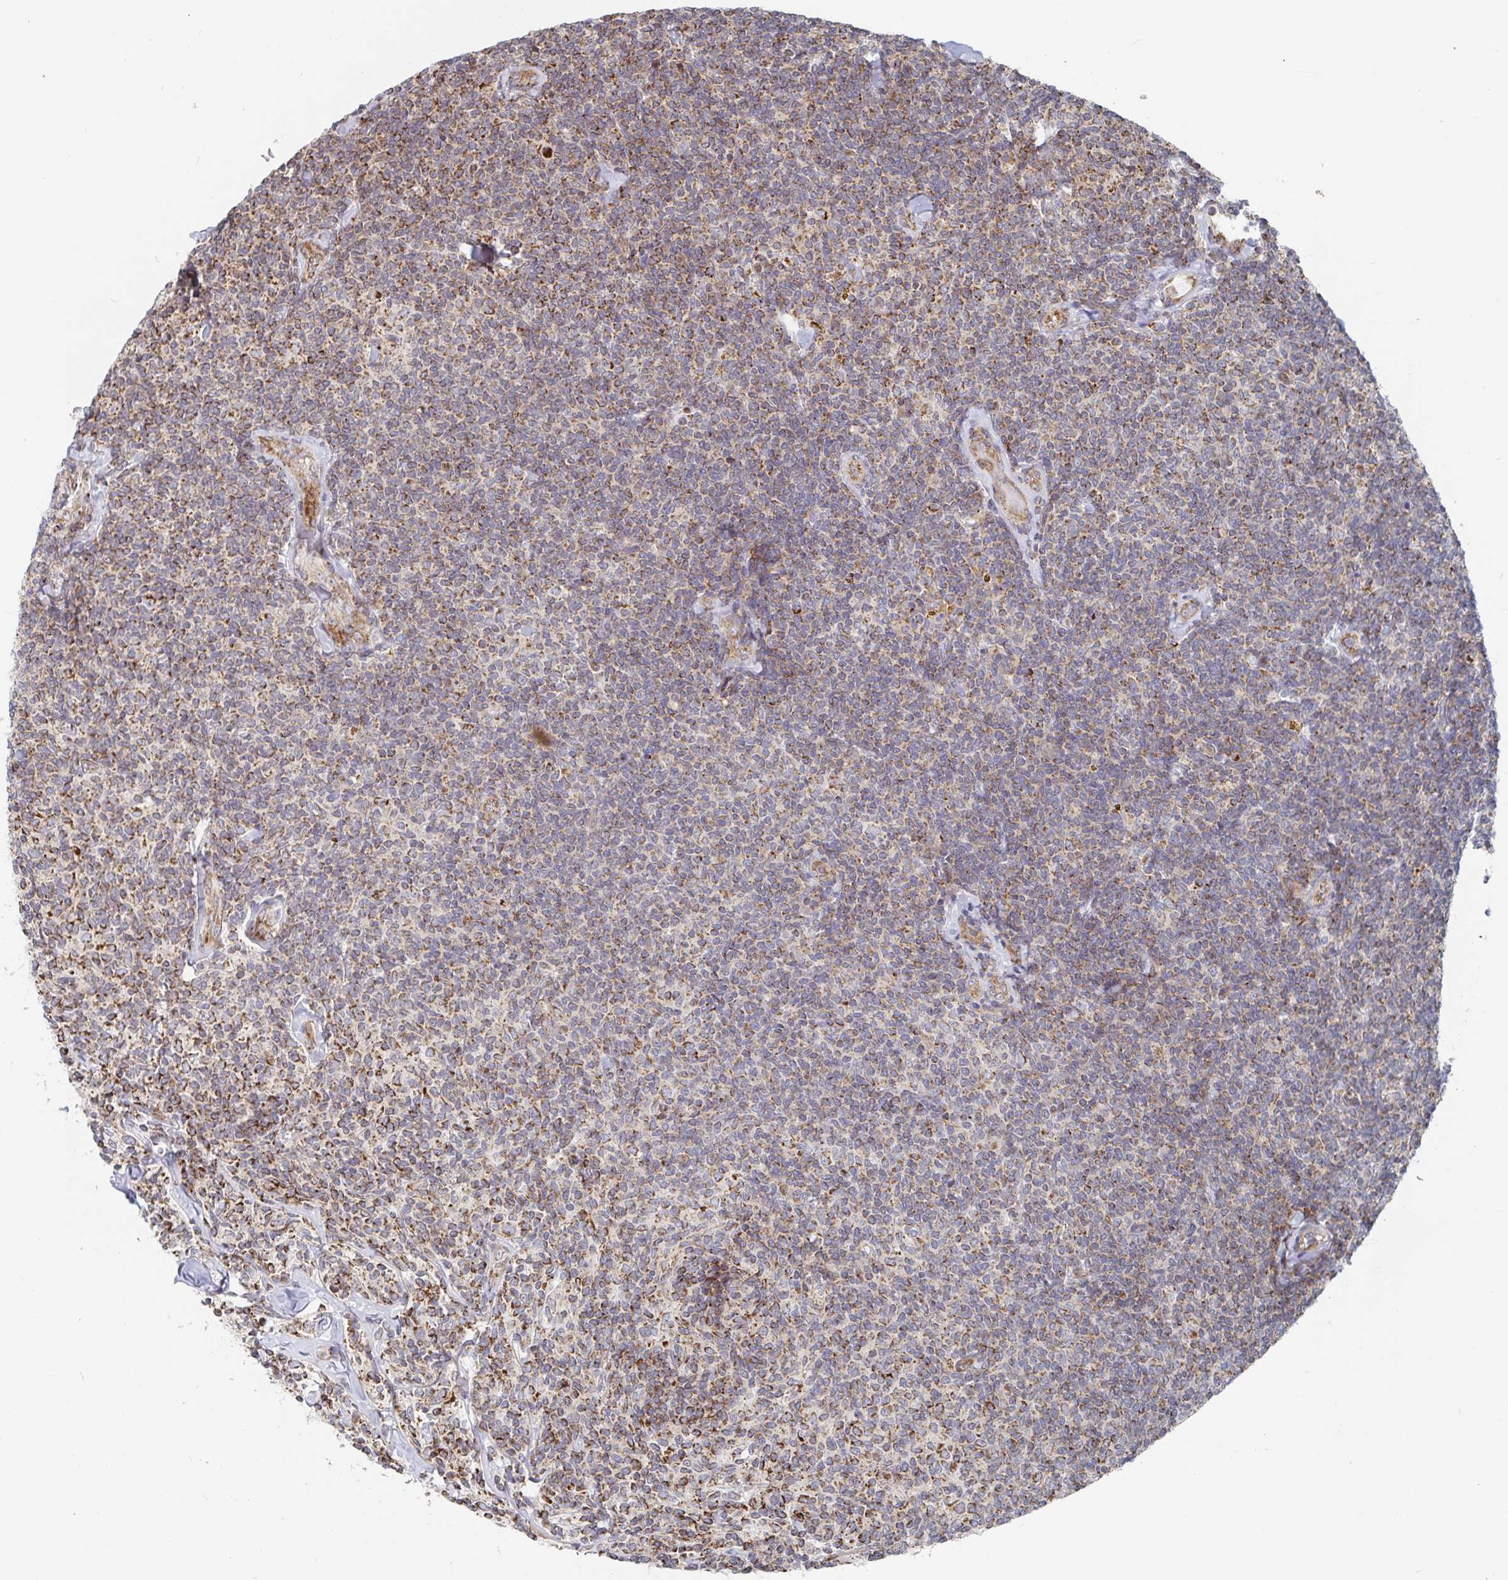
{"staining": {"intensity": "moderate", "quantity": ">75%", "location": "cytoplasmic/membranous"}, "tissue": "lymphoma", "cell_type": "Tumor cells", "image_type": "cancer", "snomed": [{"axis": "morphology", "description": "Malignant lymphoma, non-Hodgkin's type, Low grade"}, {"axis": "topography", "description": "Lymph node"}], "caption": "Lymphoma was stained to show a protein in brown. There is medium levels of moderate cytoplasmic/membranous staining in approximately >75% of tumor cells.", "gene": "STARD8", "patient": {"sex": "female", "age": 56}}